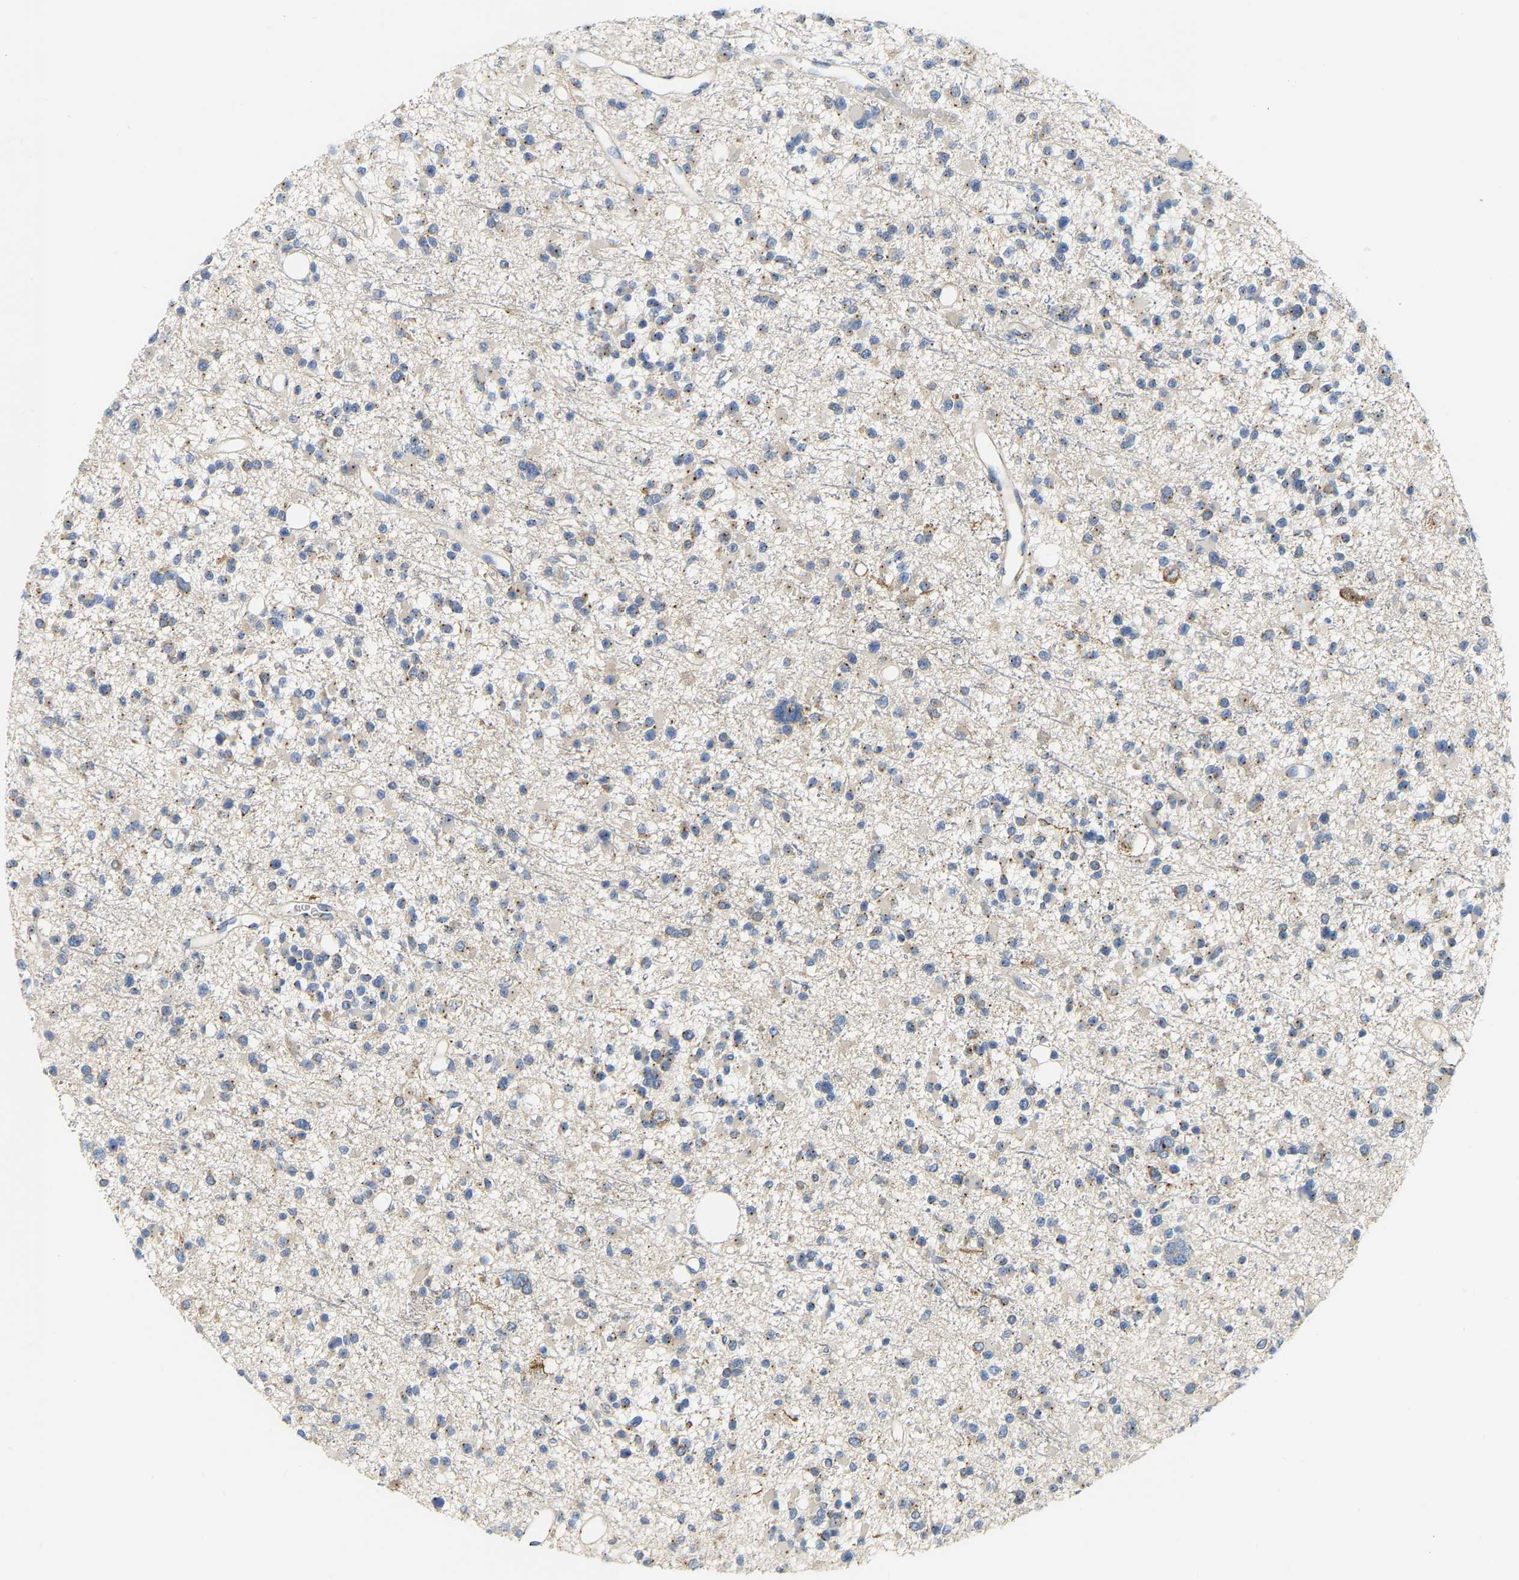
{"staining": {"intensity": "weak", "quantity": "<25%", "location": "cytoplasmic/membranous"}, "tissue": "glioma", "cell_type": "Tumor cells", "image_type": "cancer", "snomed": [{"axis": "morphology", "description": "Glioma, malignant, Low grade"}, {"axis": "topography", "description": "Brain"}], "caption": "Tumor cells are negative for protein expression in human glioma.", "gene": "PCNT", "patient": {"sex": "female", "age": 22}}